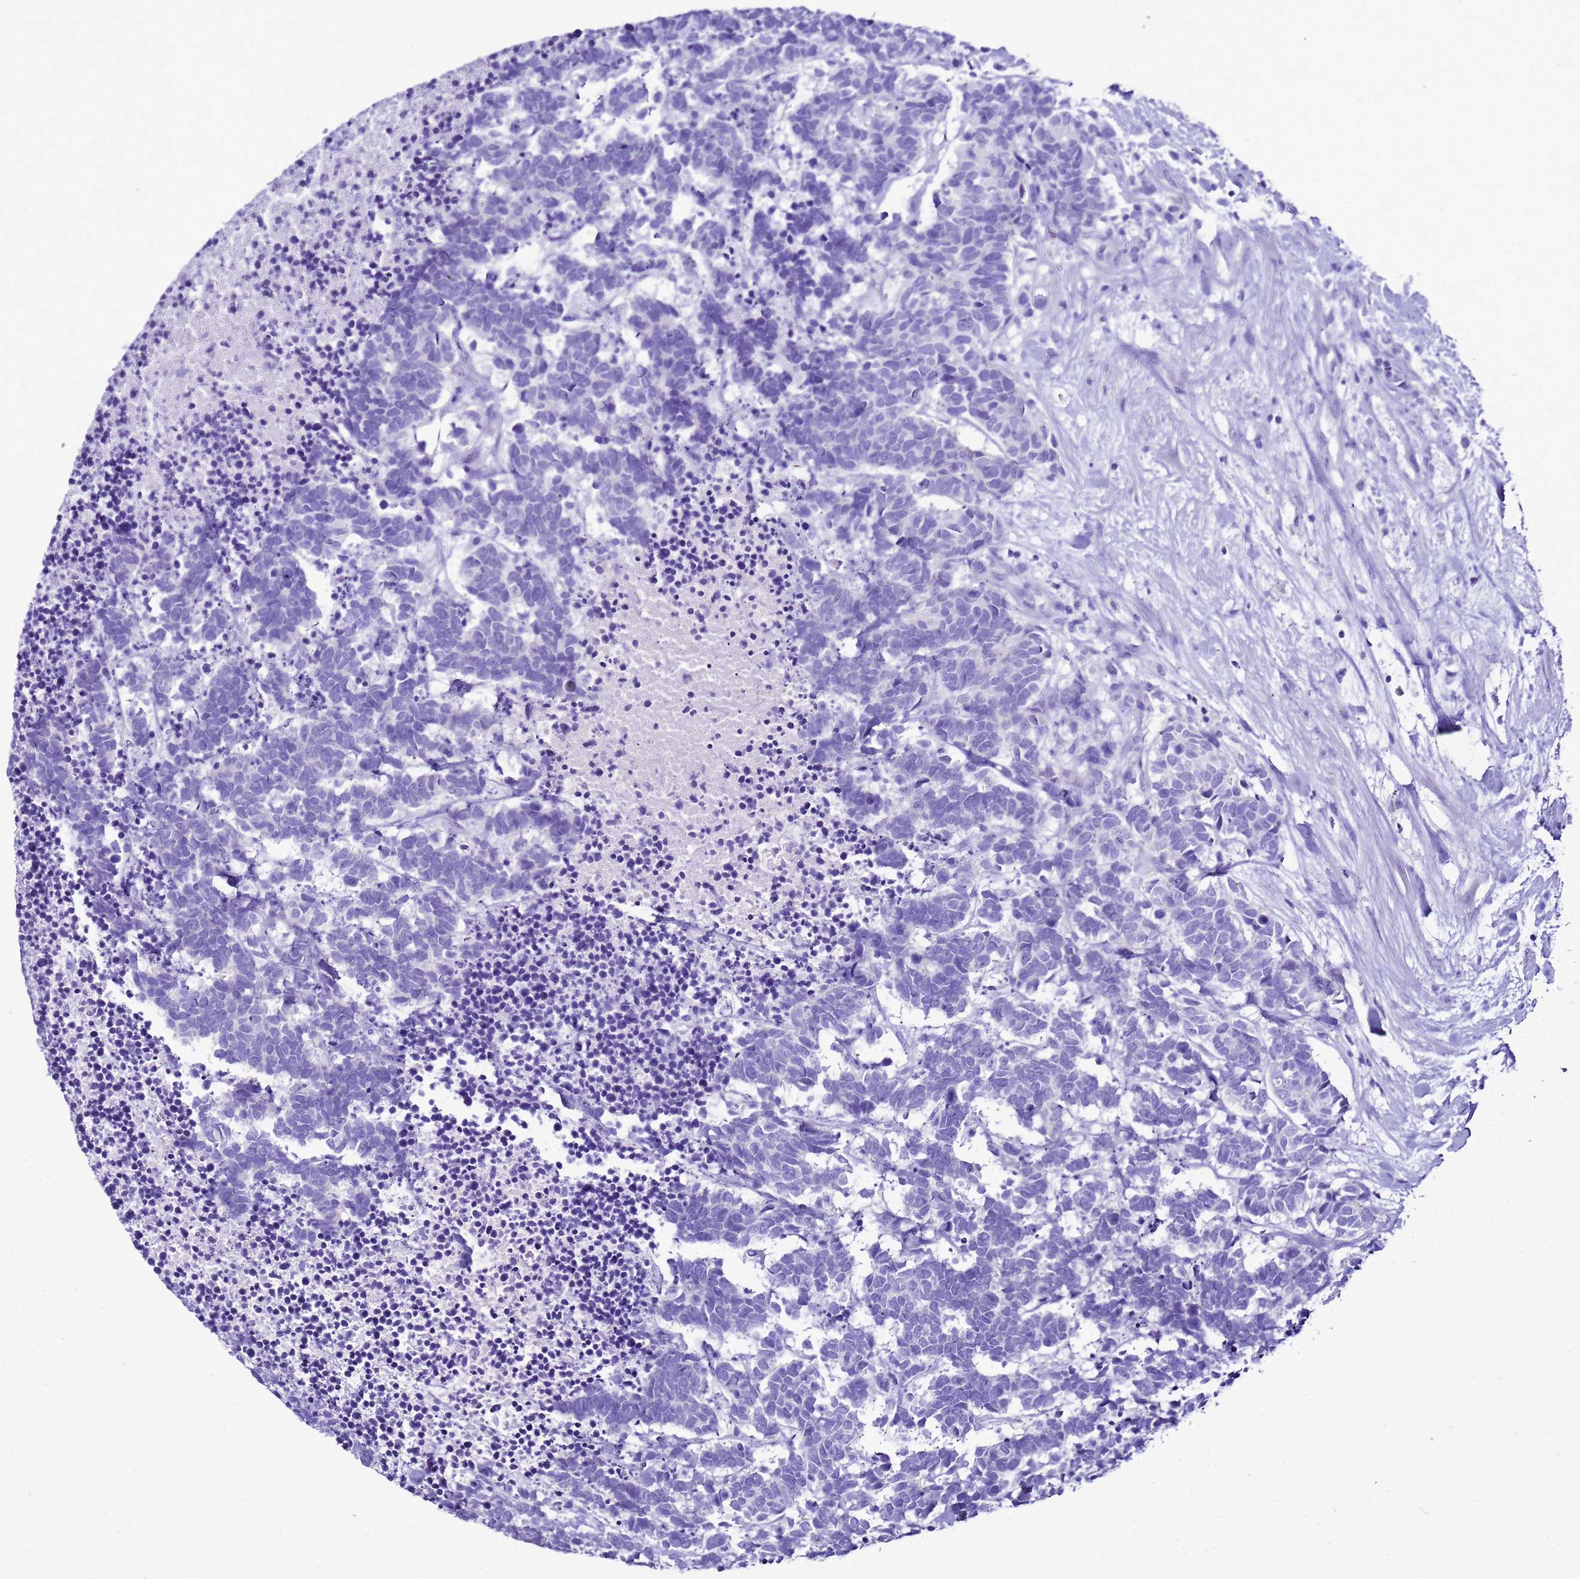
{"staining": {"intensity": "negative", "quantity": "none", "location": "none"}, "tissue": "carcinoid", "cell_type": "Tumor cells", "image_type": "cancer", "snomed": [{"axis": "morphology", "description": "Carcinoma, NOS"}, {"axis": "morphology", "description": "Carcinoid, malignant, NOS"}, {"axis": "topography", "description": "Urinary bladder"}], "caption": "Carcinoid stained for a protein using IHC shows no positivity tumor cells.", "gene": "BEST2", "patient": {"sex": "male", "age": 57}}